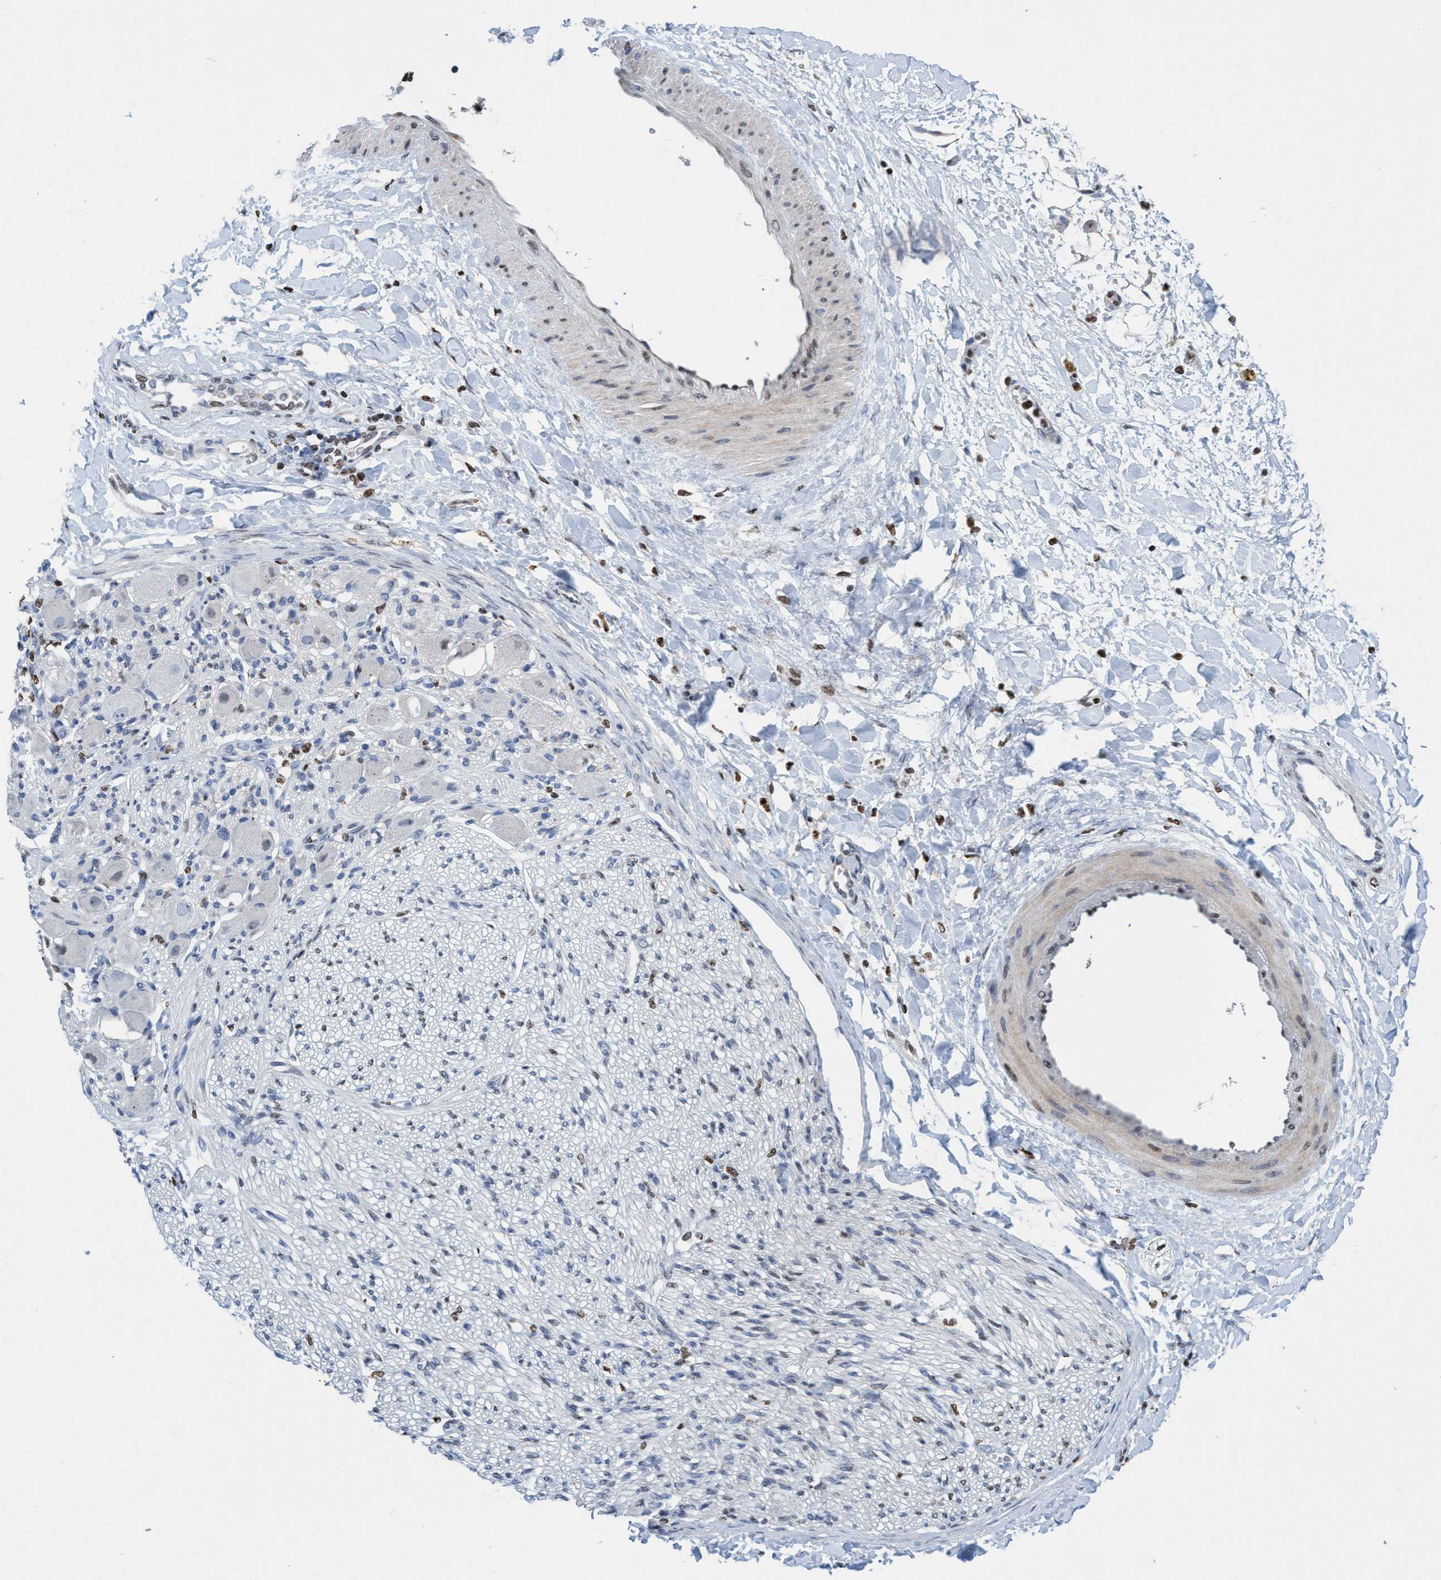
{"staining": {"intensity": "negative", "quantity": "none", "location": "none"}, "tissue": "adipose tissue", "cell_type": "Adipocytes", "image_type": "normal", "snomed": [{"axis": "morphology", "description": "Normal tissue, NOS"}, {"axis": "topography", "description": "Kidney"}, {"axis": "topography", "description": "Peripheral nerve tissue"}], "caption": "This is an IHC image of normal adipose tissue. There is no expression in adipocytes.", "gene": "CBX2", "patient": {"sex": "male", "age": 7}}